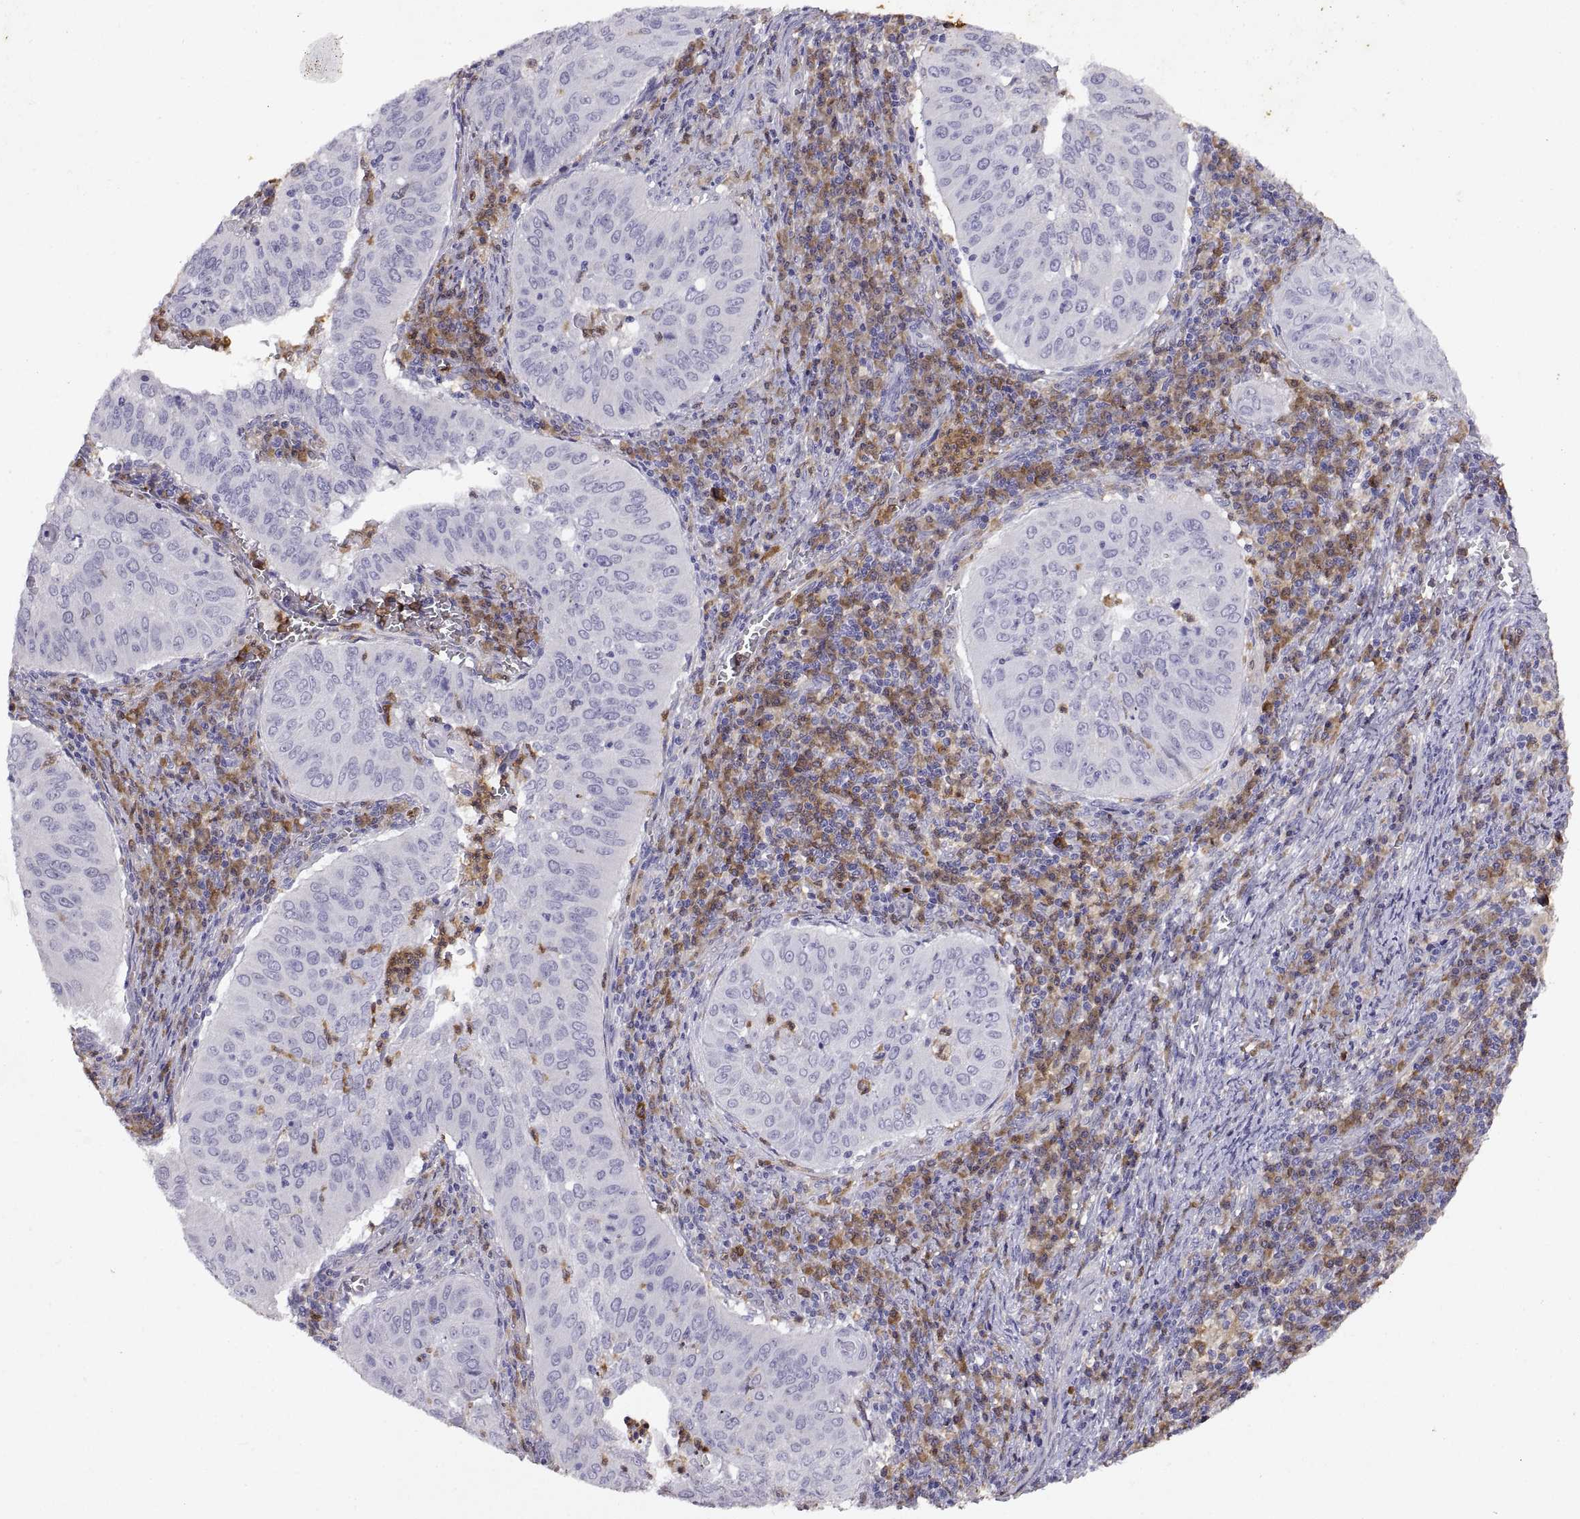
{"staining": {"intensity": "negative", "quantity": "none", "location": "none"}, "tissue": "cervical cancer", "cell_type": "Tumor cells", "image_type": "cancer", "snomed": [{"axis": "morphology", "description": "Squamous cell carcinoma, NOS"}, {"axis": "topography", "description": "Cervix"}], "caption": "Immunohistochemical staining of human cervical squamous cell carcinoma demonstrates no significant expression in tumor cells. The staining was performed using DAB (3,3'-diaminobenzidine) to visualize the protein expression in brown, while the nuclei were stained in blue with hematoxylin (Magnification: 20x).", "gene": "DOK3", "patient": {"sex": "female", "age": 39}}